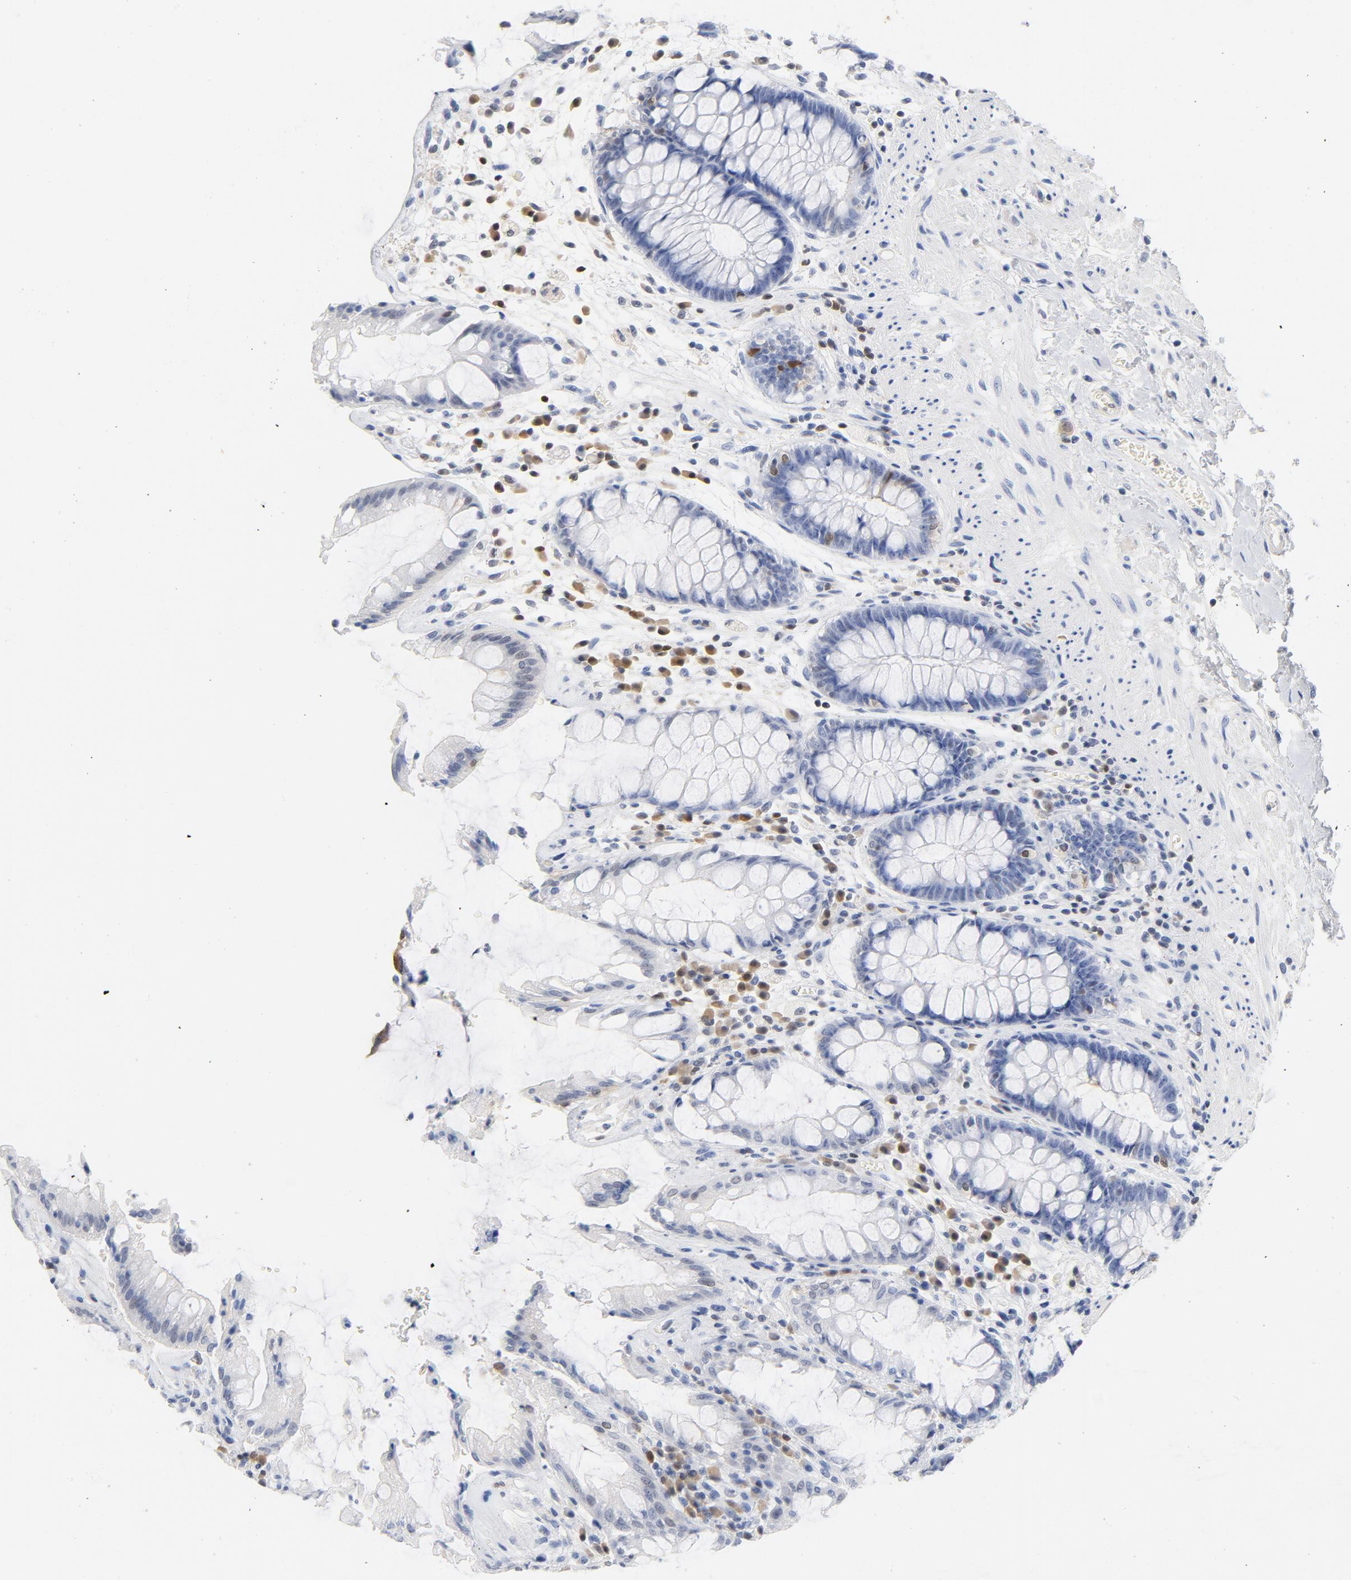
{"staining": {"intensity": "negative", "quantity": "none", "location": "none"}, "tissue": "rectum", "cell_type": "Glandular cells", "image_type": "normal", "snomed": [{"axis": "morphology", "description": "Normal tissue, NOS"}, {"axis": "topography", "description": "Rectum"}], "caption": "Immunohistochemical staining of normal human rectum exhibits no significant positivity in glandular cells.", "gene": "CDKN1B", "patient": {"sex": "female", "age": 46}}